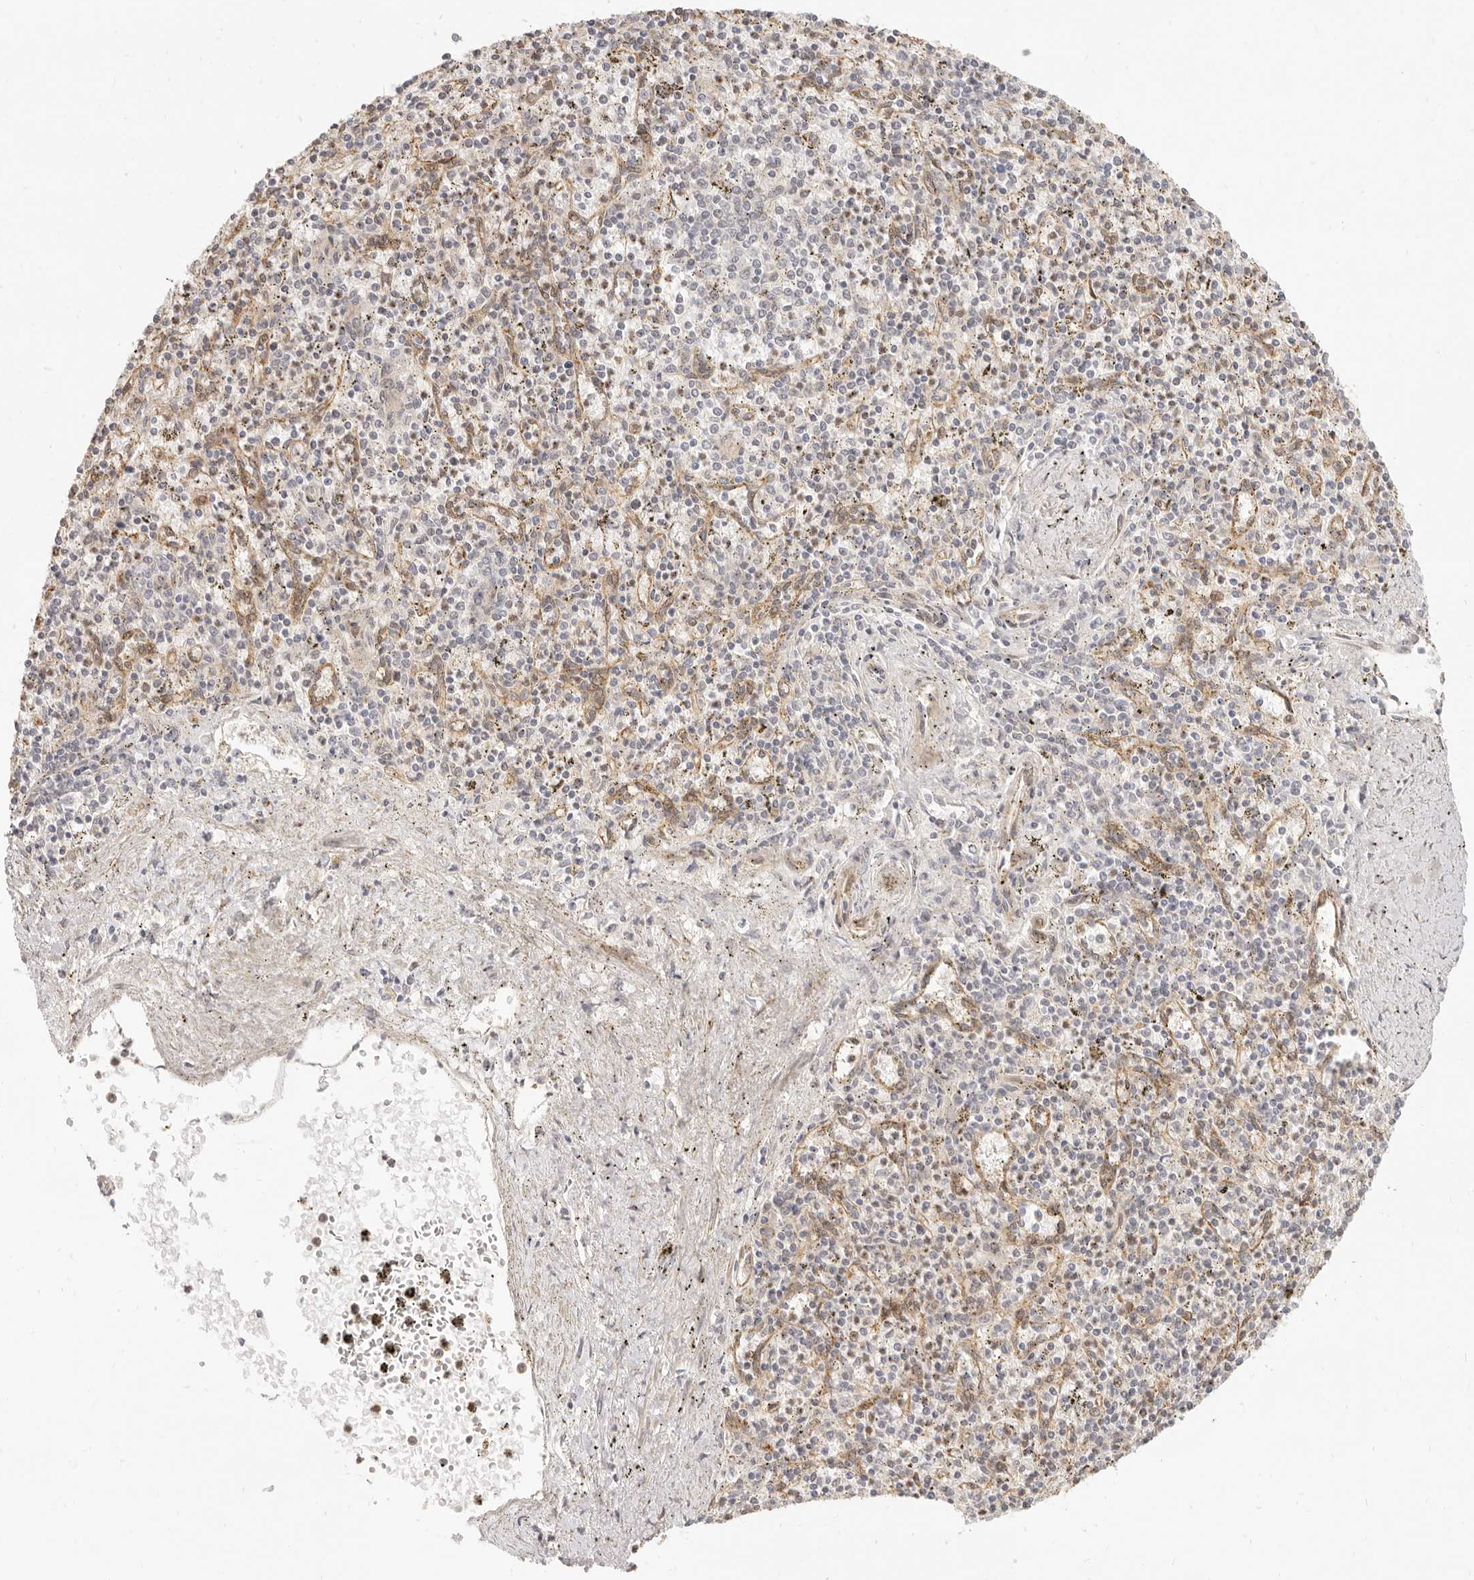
{"staining": {"intensity": "weak", "quantity": "<25%", "location": "cytoplasmic/membranous"}, "tissue": "spleen", "cell_type": "Cells in red pulp", "image_type": "normal", "snomed": [{"axis": "morphology", "description": "Normal tissue, NOS"}, {"axis": "topography", "description": "Spleen"}], "caption": "This is an immunohistochemistry (IHC) image of benign human spleen. There is no expression in cells in red pulp.", "gene": "TUFT1", "patient": {"sex": "male", "age": 72}}